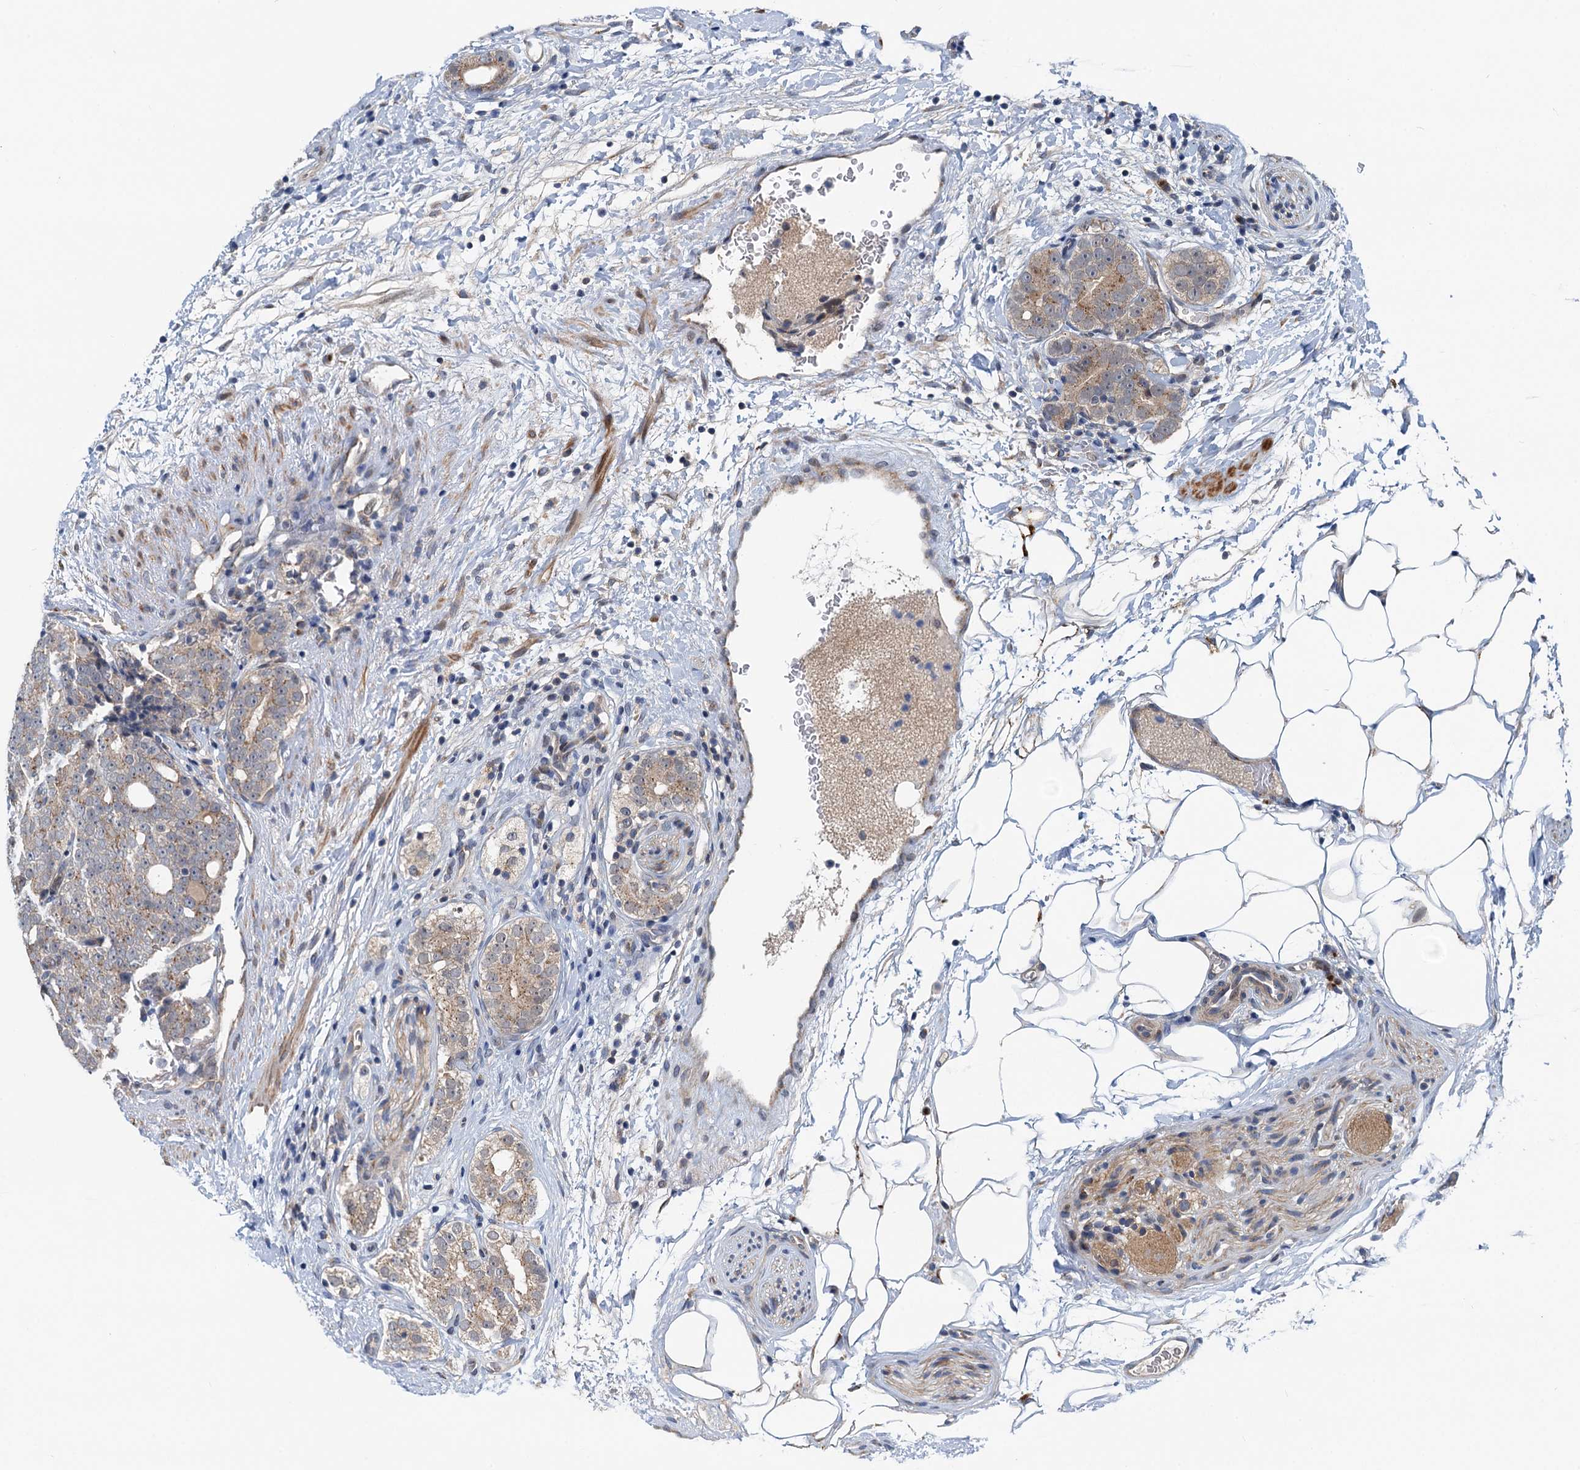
{"staining": {"intensity": "moderate", "quantity": "25%-75%", "location": "cytoplasmic/membranous"}, "tissue": "prostate cancer", "cell_type": "Tumor cells", "image_type": "cancer", "snomed": [{"axis": "morphology", "description": "Adenocarcinoma, High grade"}, {"axis": "topography", "description": "Prostate"}], "caption": "Protein staining demonstrates moderate cytoplasmic/membranous positivity in approximately 25%-75% of tumor cells in high-grade adenocarcinoma (prostate).", "gene": "DYNC2I2", "patient": {"sex": "male", "age": 56}}